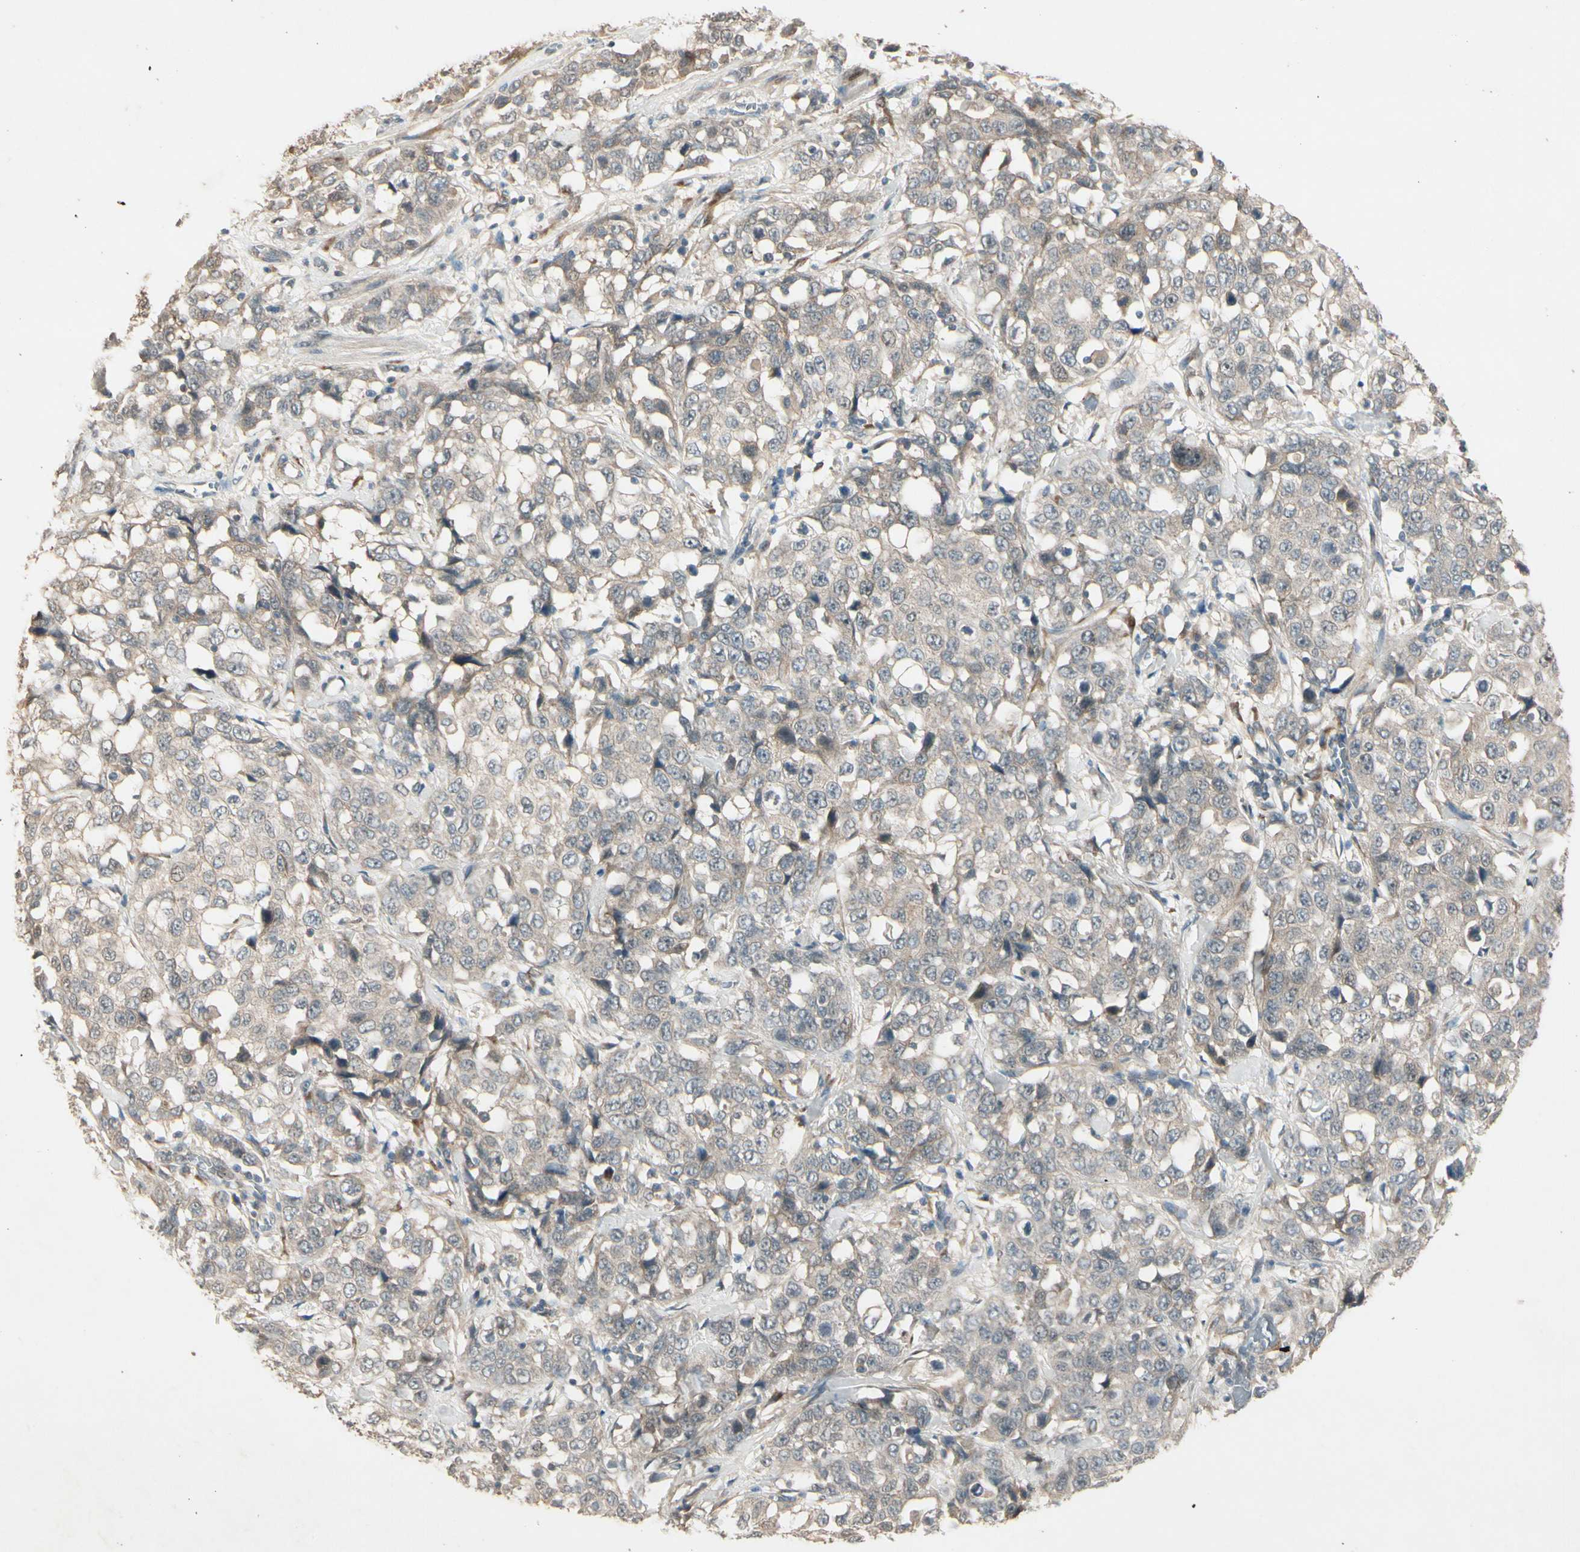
{"staining": {"intensity": "weak", "quantity": "25%-75%", "location": "cytoplasmic/membranous"}, "tissue": "stomach cancer", "cell_type": "Tumor cells", "image_type": "cancer", "snomed": [{"axis": "morphology", "description": "Normal tissue, NOS"}, {"axis": "morphology", "description": "Adenocarcinoma, NOS"}, {"axis": "topography", "description": "Stomach"}], "caption": "Immunohistochemistry photomicrograph of human stomach cancer (adenocarcinoma) stained for a protein (brown), which shows low levels of weak cytoplasmic/membranous expression in approximately 25%-75% of tumor cells.", "gene": "FHDC1", "patient": {"sex": "male", "age": 48}}